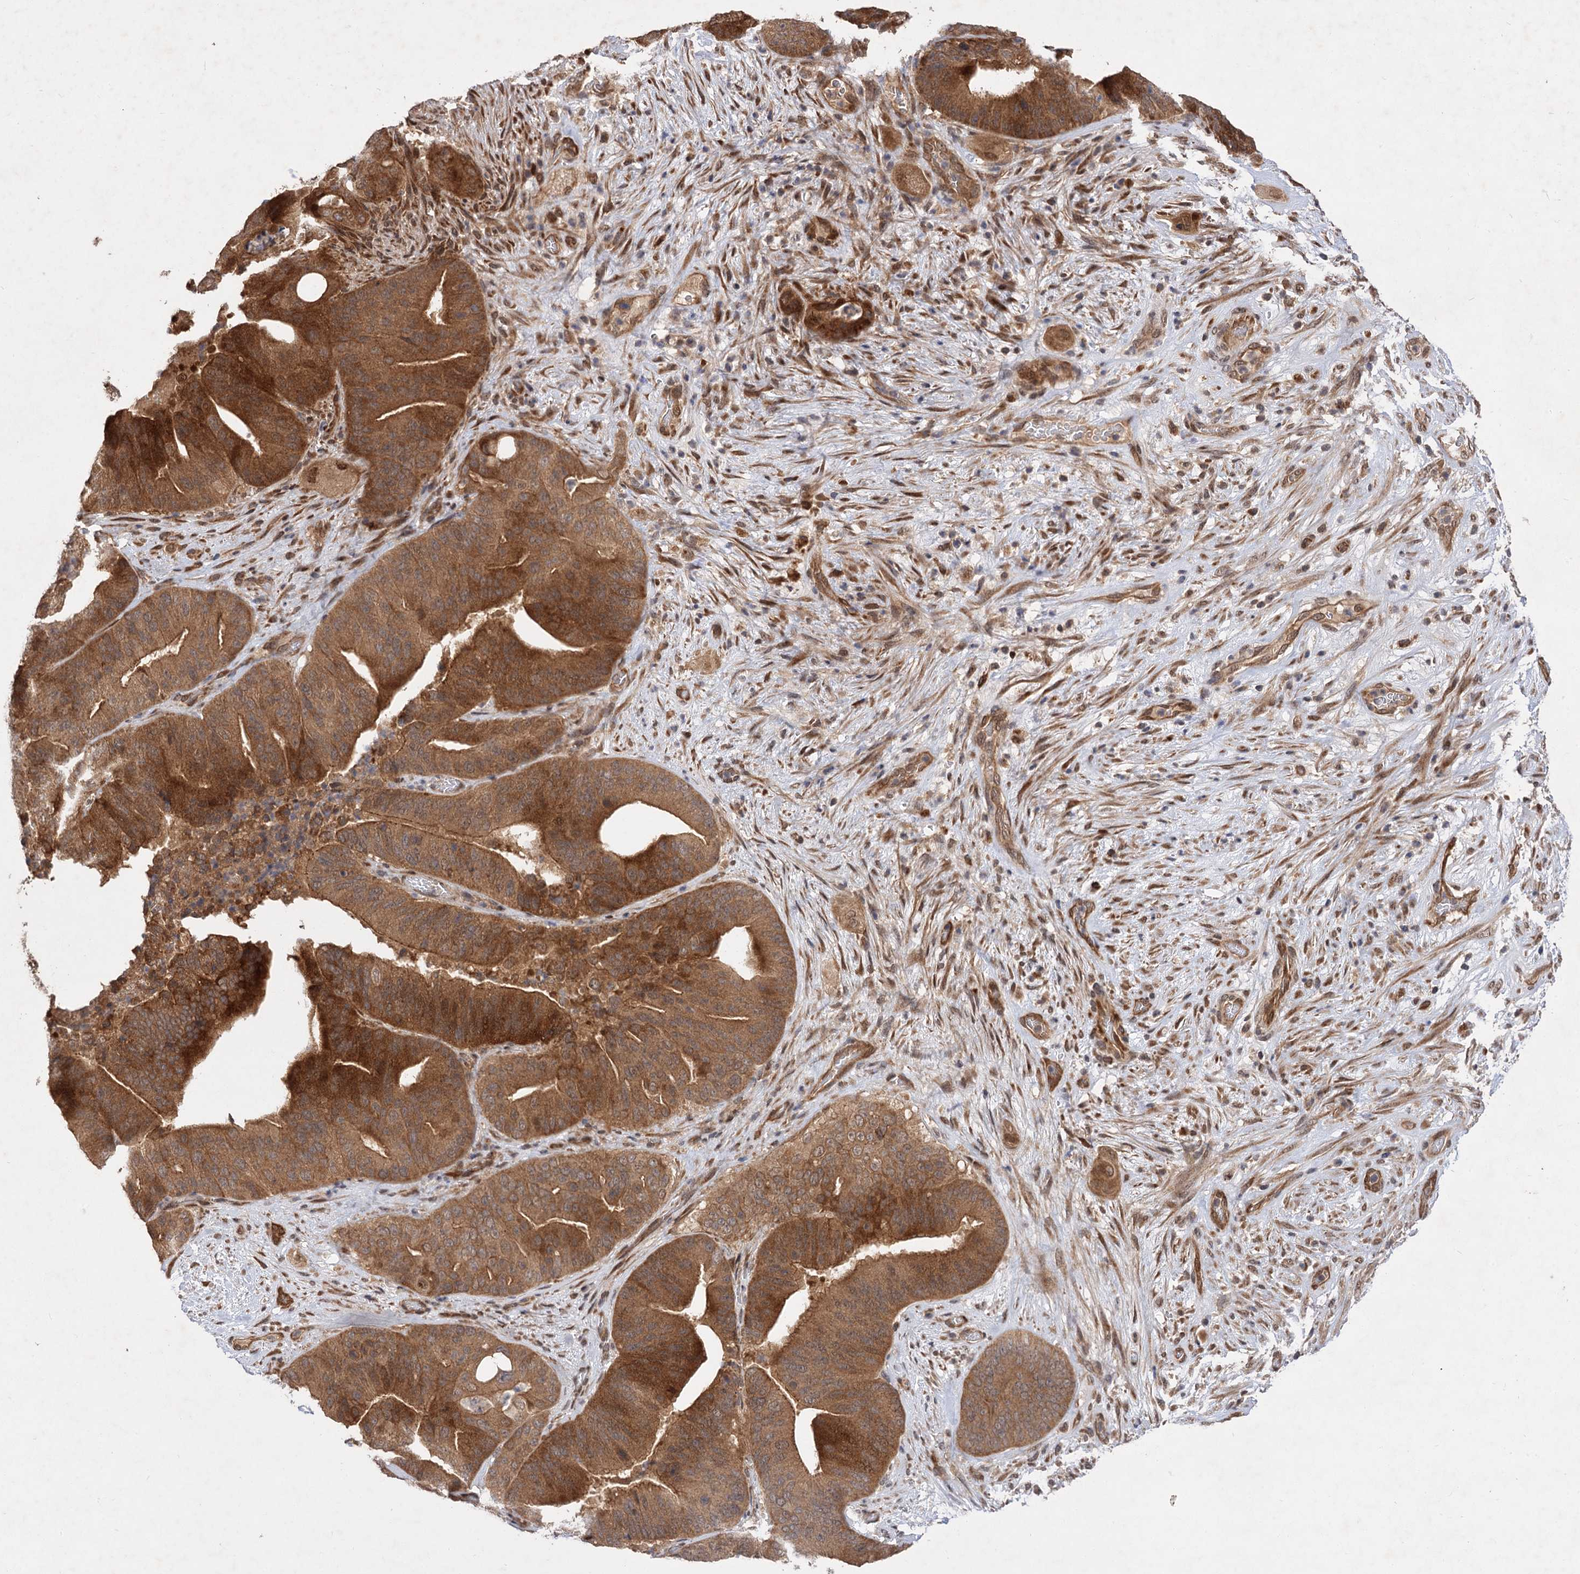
{"staining": {"intensity": "moderate", "quantity": ">75%", "location": "cytoplasmic/membranous"}, "tissue": "pancreatic cancer", "cell_type": "Tumor cells", "image_type": "cancer", "snomed": [{"axis": "morphology", "description": "Adenocarcinoma, NOS"}, {"axis": "topography", "description": "Pancreas"}], "caption": "Adenocarcinoma (pancreatic) tissue displays moderate cytoplasmic/membranous expression in approximately >75% of tumor cells, visualized by immunohistochemistry.", "gene": "FBXW8", "patient": {"sex": "female", "age": 77}}